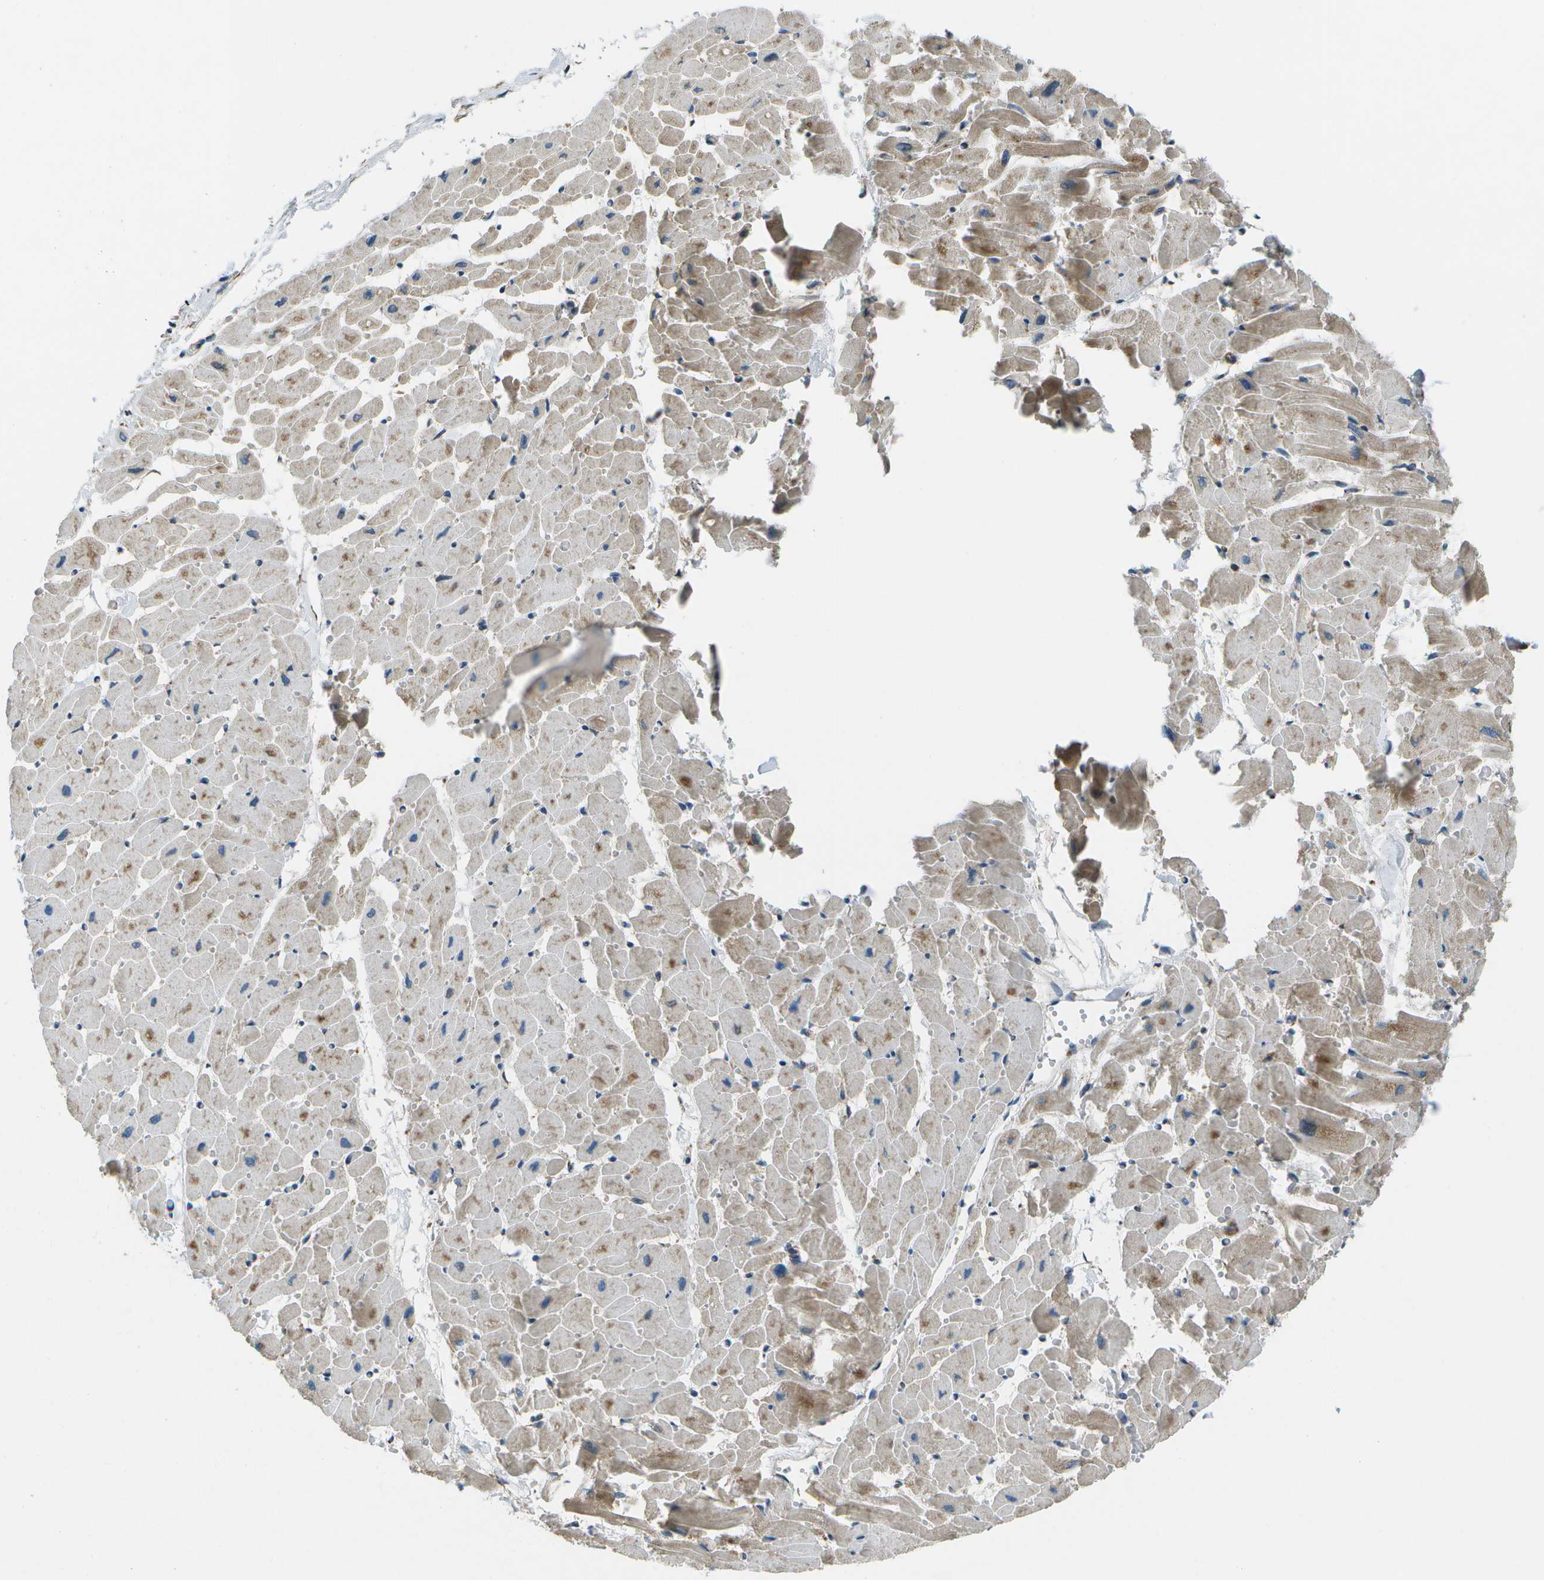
{"staining": {"intensity": "weak", "quantity": "25%-75%", "location": "cytoplasmic/membranous"}, "tissue": "heart muscle", "cell_type": "Cardiomyocytes", "image_type": "normal", "snomed": [{"axis": "morphology", "description": "Normal tissue, NOS"}, {"axis": "topography", "description": "Heart"}], "caption": "Immunohistochemistry of normal human heart muscle demonstrates low levels of weak cytoplasmic/membranous positivity in about 25%-75% of cardiomyocytes. Immunohistochemistry (ihc) stains the protein in brown and the nuclei are stained blue.", "gene": "EIF2AK1", "patient": {"sex": "female", "age": 19}}